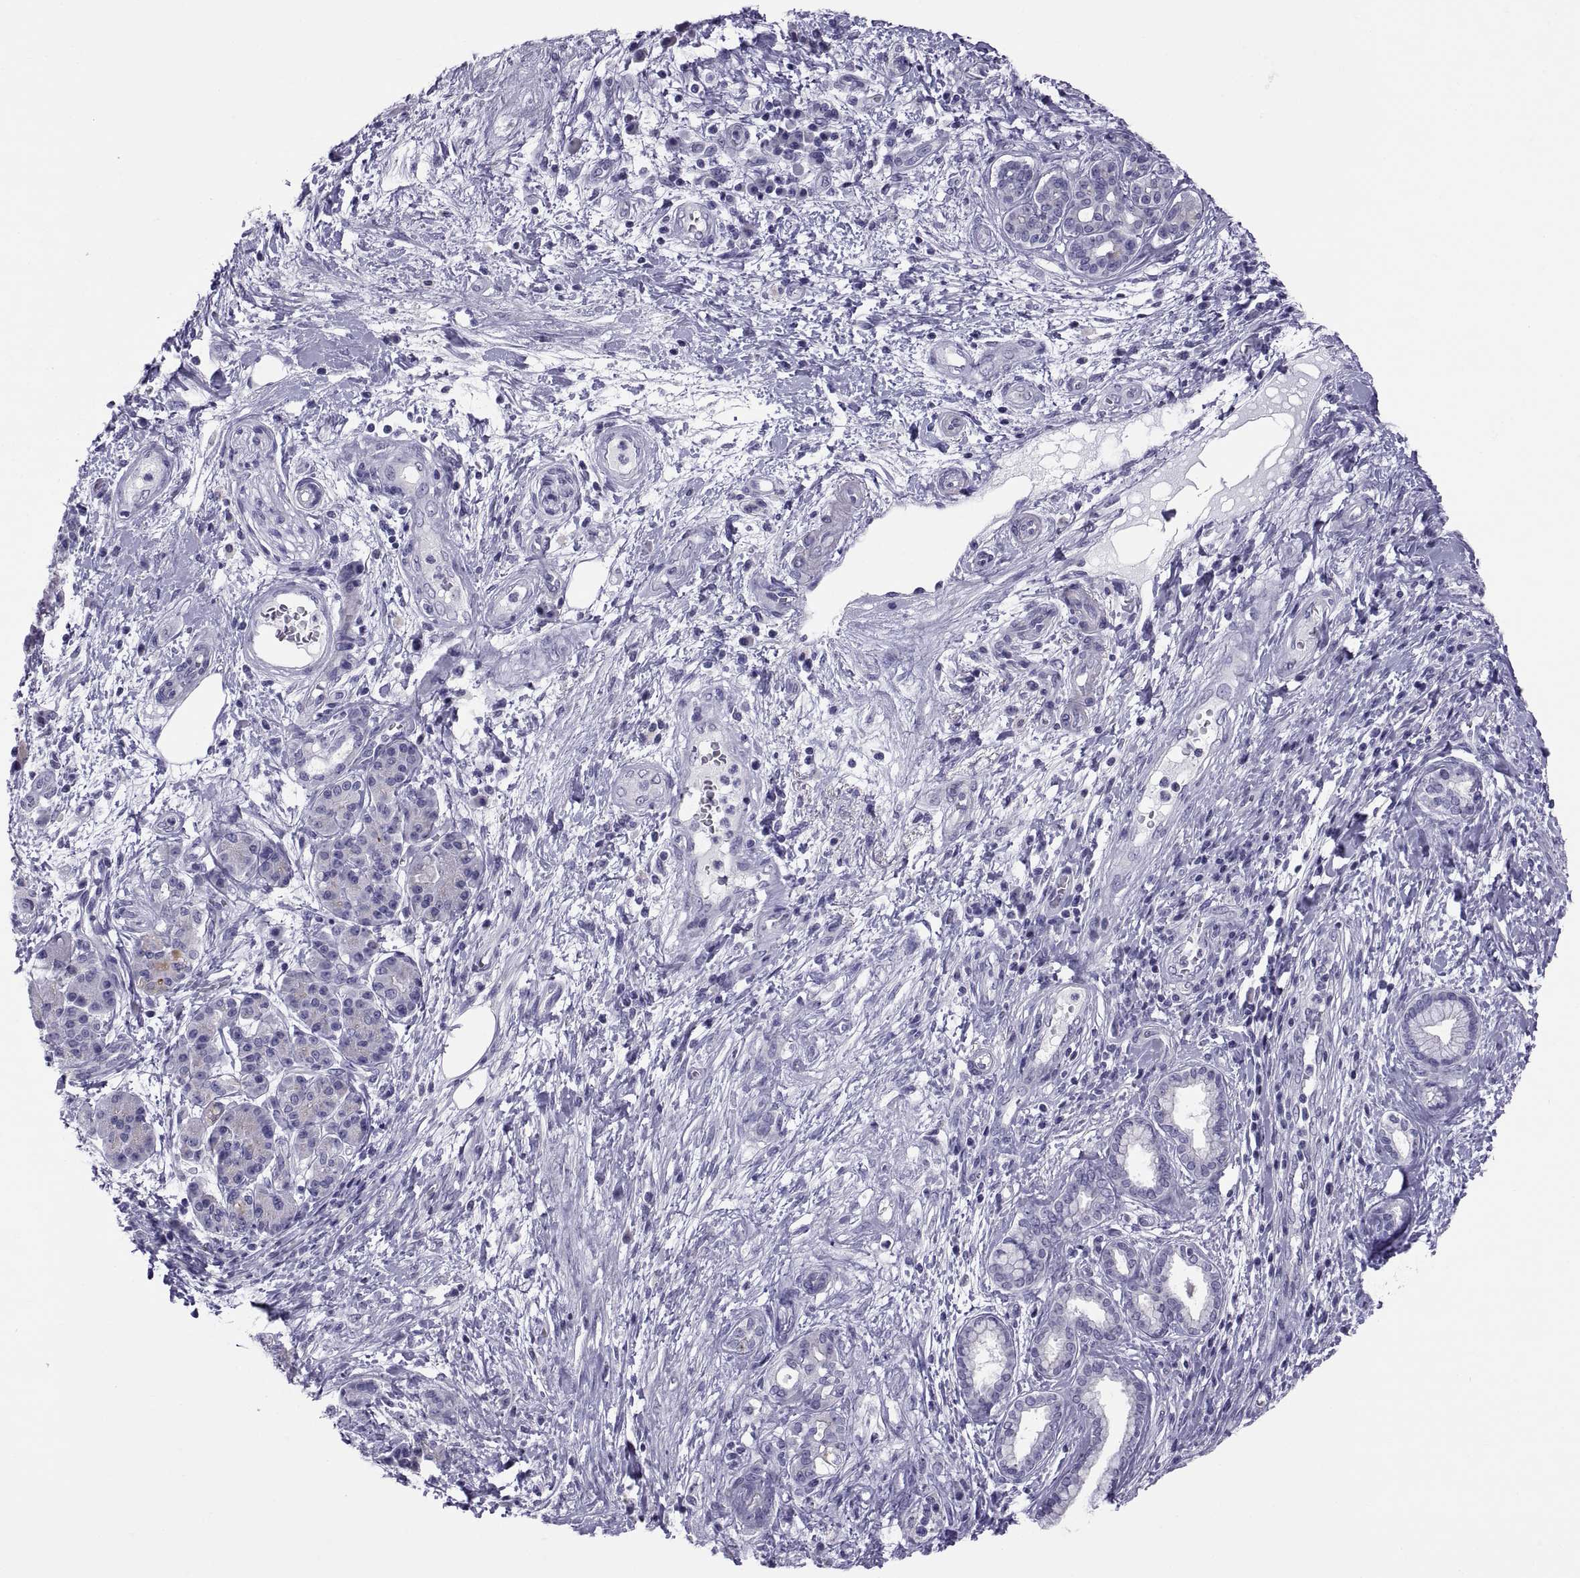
{"staining": {"intensity": "negative", "quantity": "none", "location": "none"}, "tissue": "pancreatic cancer", "cell_type": "Tumor cells", "image_type": "cancer", "snomed": [{"axis": "morphology", "description": "Adenocarcinoma, NOS"}, {"axis": "topography", "description": "Pancreas"}], "caption": "Tumor cells show no significant protein positivity in pancreatic cancer (adenocarcinoma).", "gene": "RNASE12", "patient": {"sex": "female", "age": 73}}